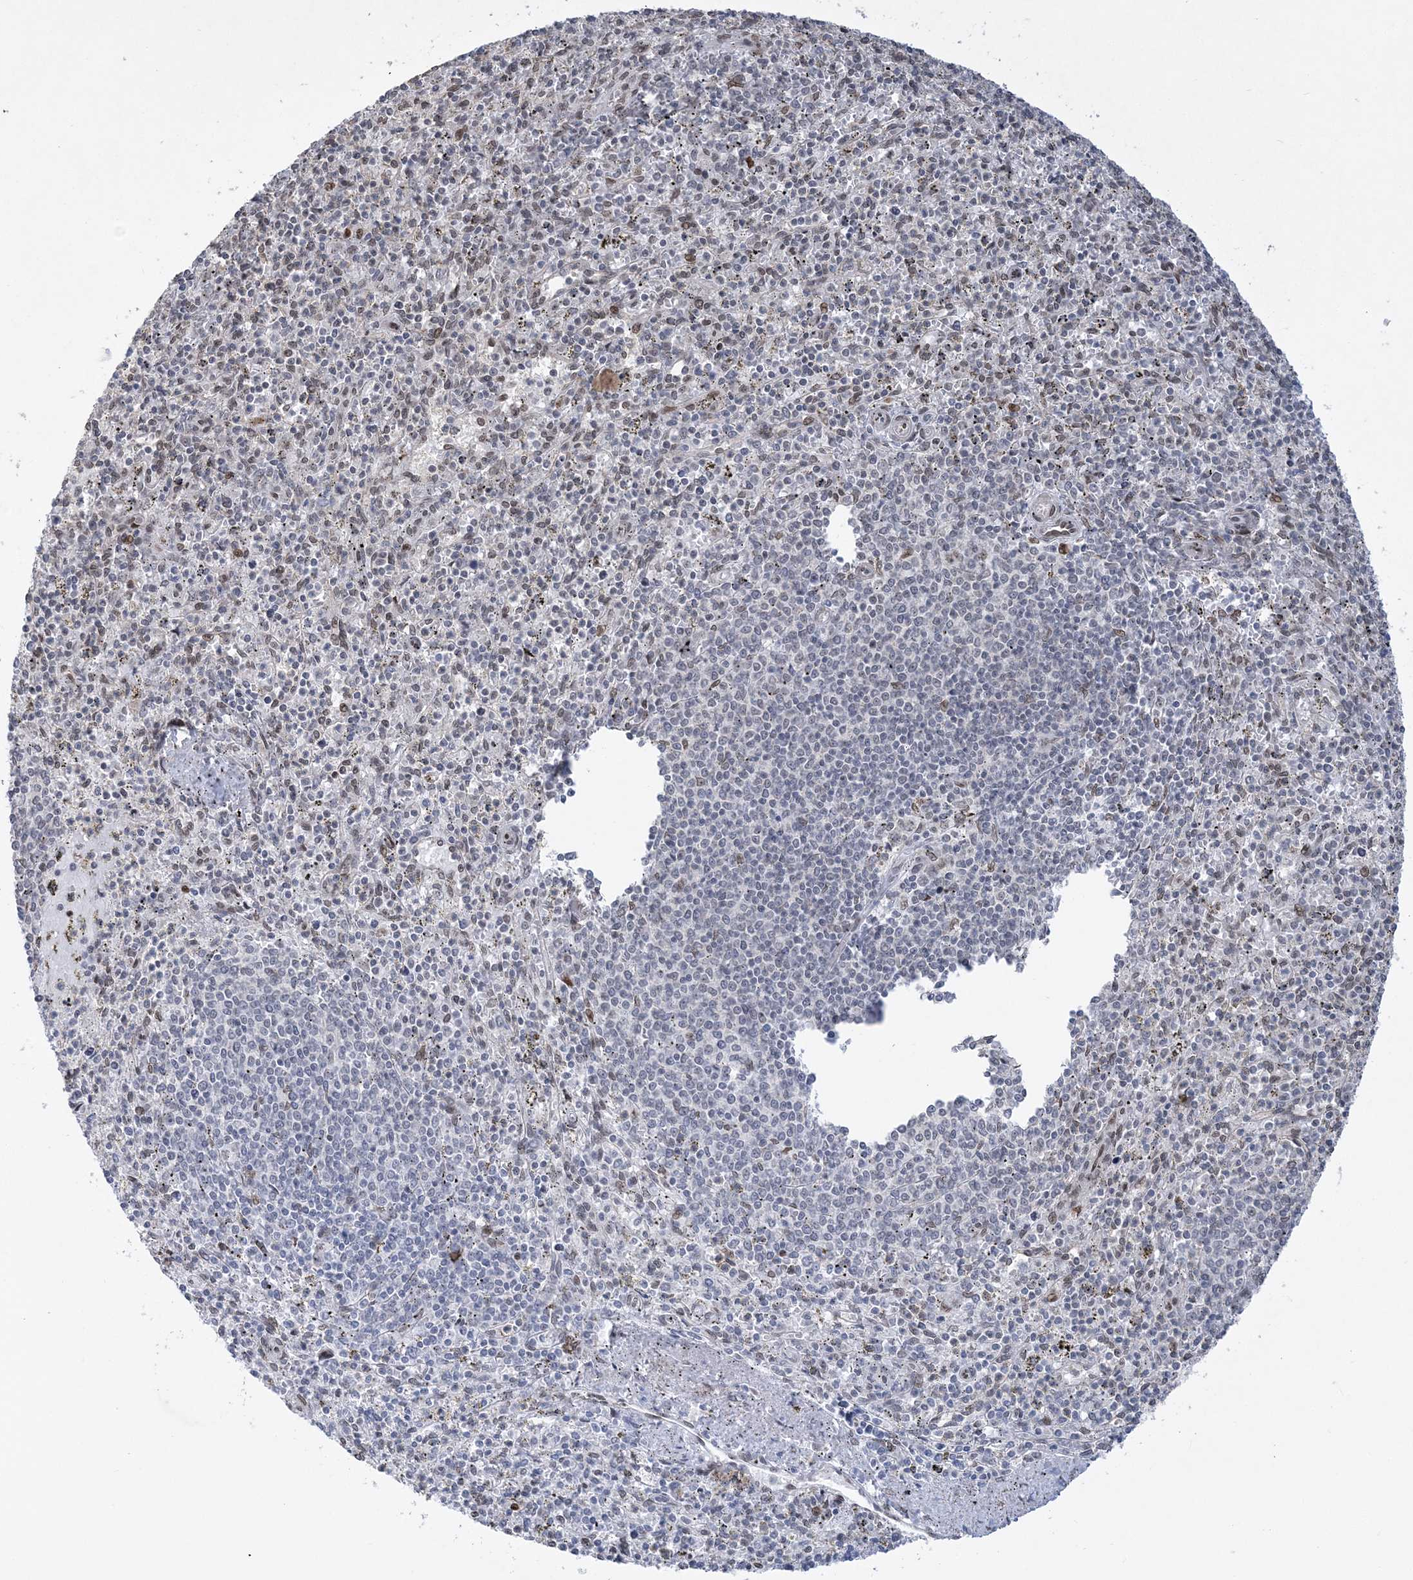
{"staining": {"intensity": "weak", "quantity": "<25%", "location": "nuclear"}, "tissue": "spleen", "cell_type": "Cells in red pulp", "image_type": "normal", "snomed": [{"axis": "morphology", "description": "Normal tissue, NOS"}, {"axis": "topography", "description": "Spleen"}], "caption": "A high-resolution image shows immunohistochemistry (IHC) staining of unremarkable spleen, which shows no significant expression in cells in red pulp. The staining was performed using DAB to visualize the protein expression in brown, while the nuclei were stained in blue with hematoxylin (Magnification: 20x).", "gene": "WAC", "patient": {"sex": "male", "age": 72}}